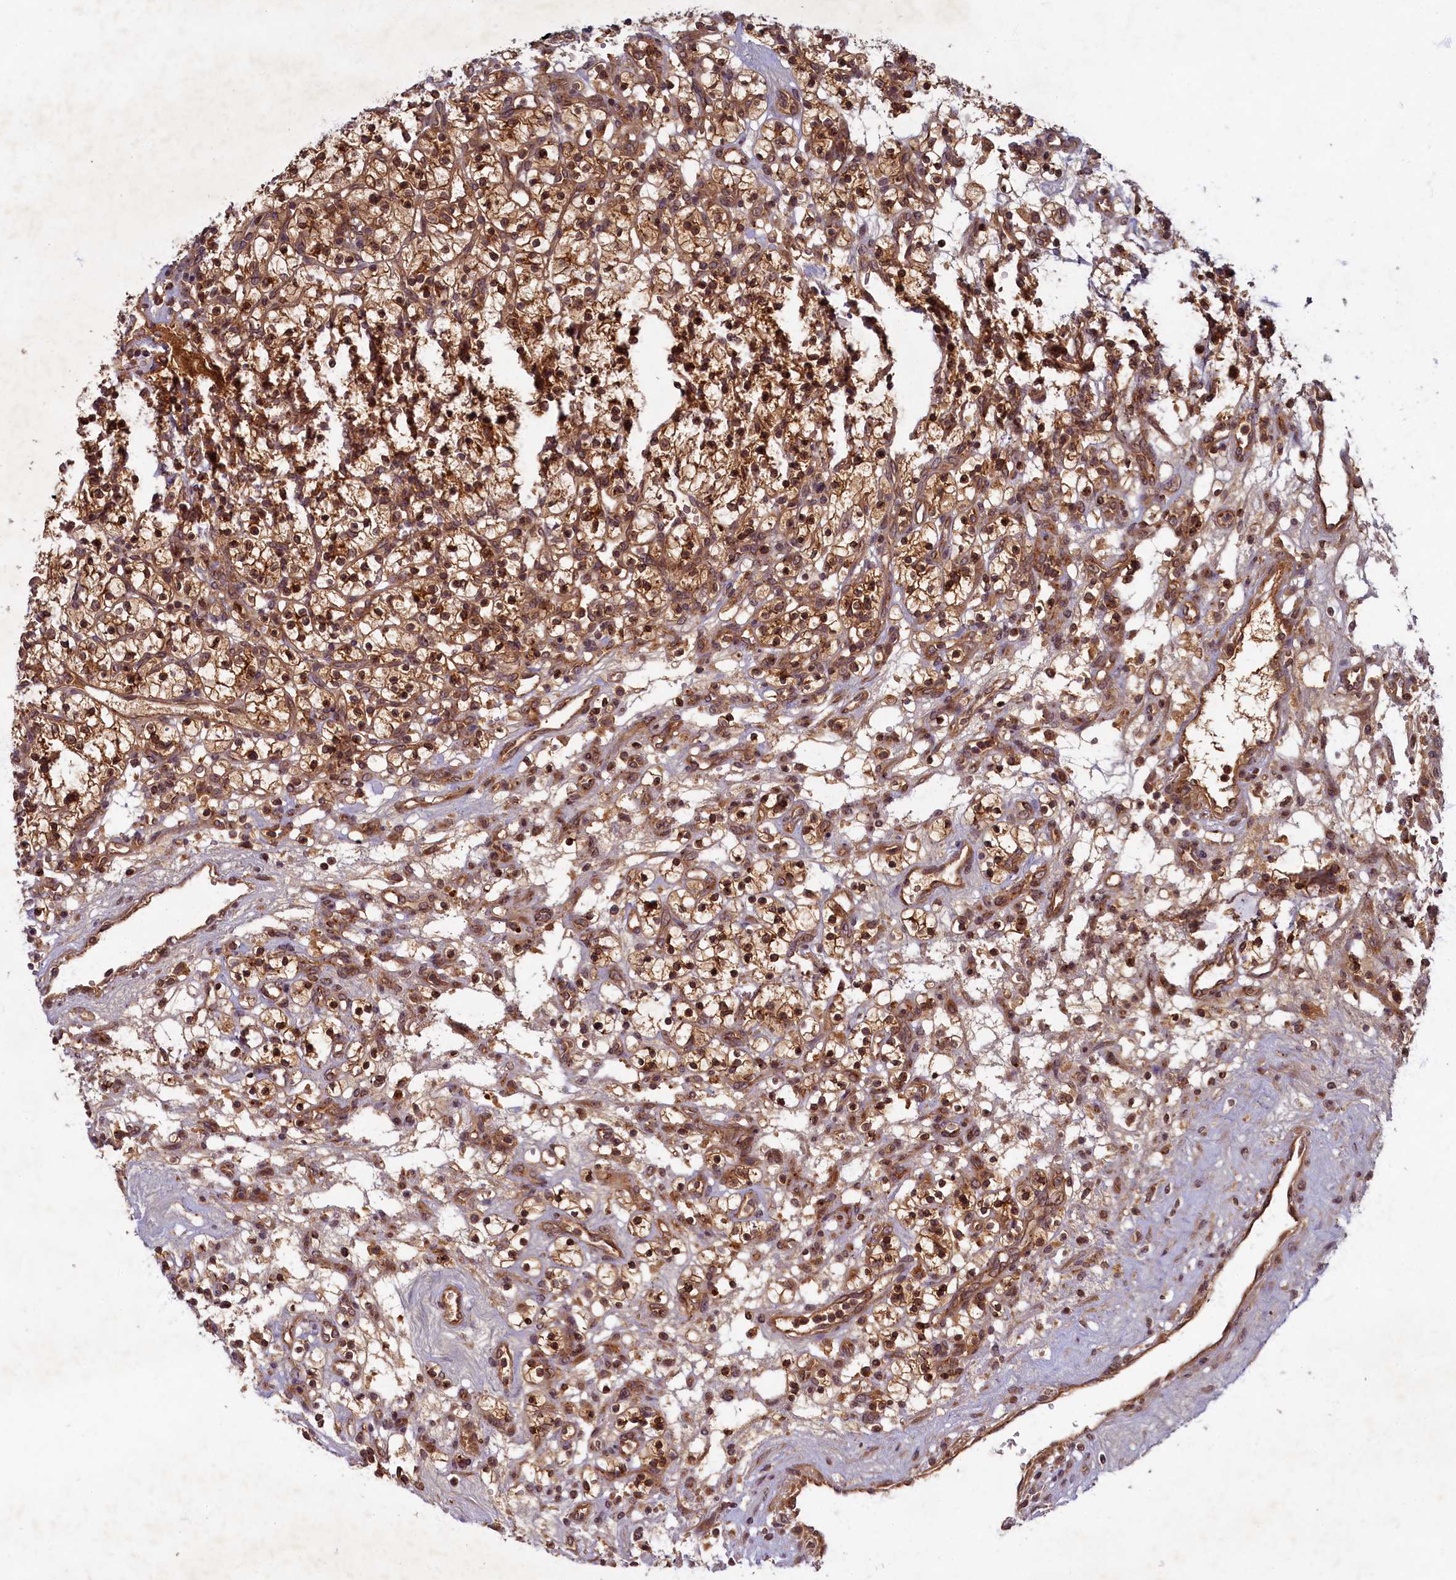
{"staining": {"intensity": "moderate", "quantity": ">75%", "location": "cytoplasmic/membranous,nuclear"}, "tissue": "renal cancer", "cell_type": "Tumor cells", "image_type": "cancer", "snomed": [{"axis": "morphology", "description": "Adenocarcinoma, NOS"}, {"axis": "topography", "description": "Kidney"}], "caption": "Renal cancer was stained to show a protein in brown. There is medium levels of moderate cytoplasmic/membranous and nuclear positivity in approximately >75% of tumor cells.", "gene": "BICD1", "patient": {"sex": "female", "age": 57}}